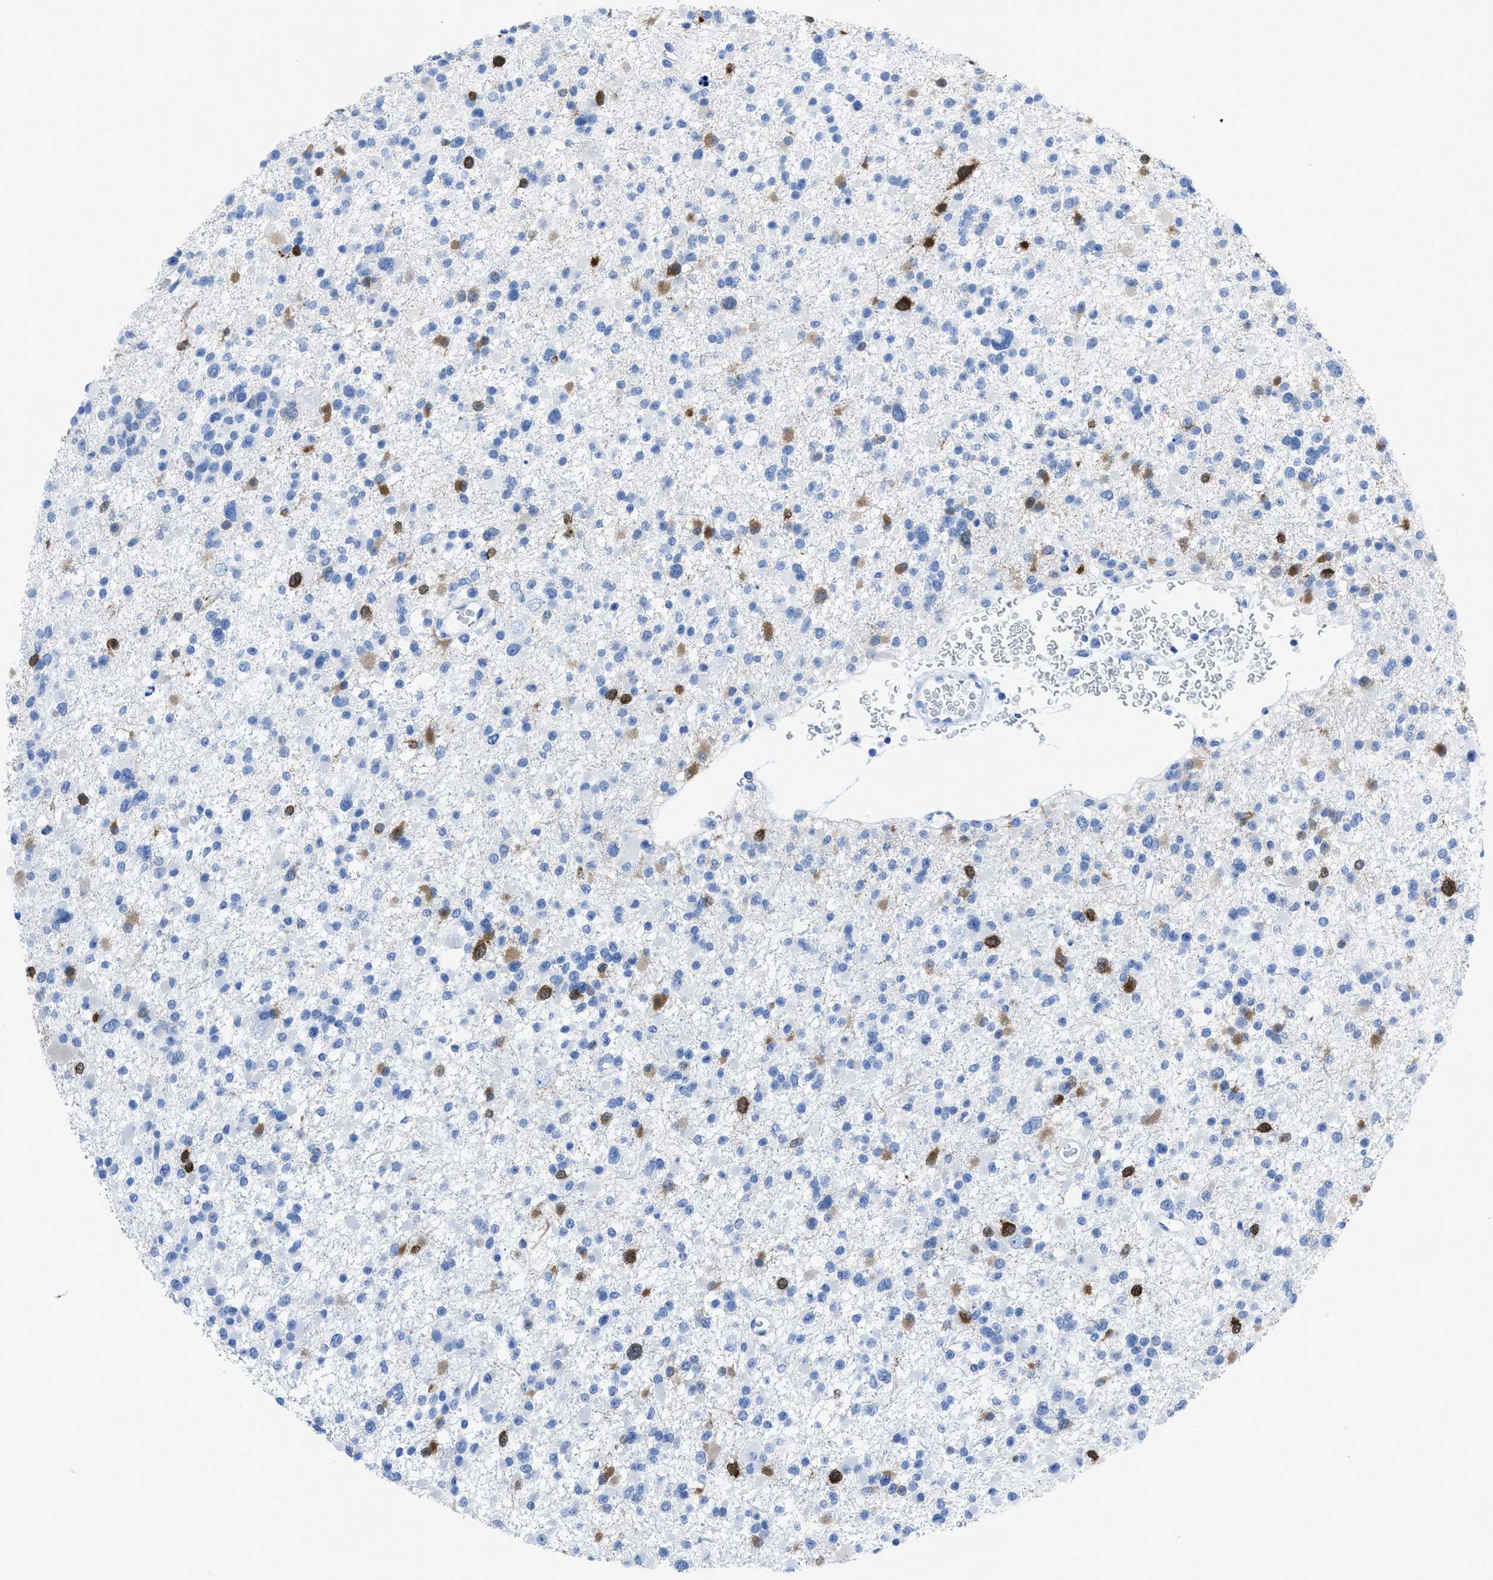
{"staining": {"intensity": "strong", "quantity": "<25%", "location": "cytoplasmic/membranous,nuclear"}, "tissue": "glioma", "cell_type": "Tumor cells", "image_type": "cancer", "snomed": [{"axis": "morphology", "description": "Glioma, malignant, Low grade"}, {"axis": "topography", "description": "Brain"}], "caption": "This is an image of immunohistochemistry staining of glioma, which shows strong positivity in the cytoplasmic/membranous and nuclear of tumor cells.", "gene": "CDKN2A", "patient": {"sex": "female", "age": 22}}